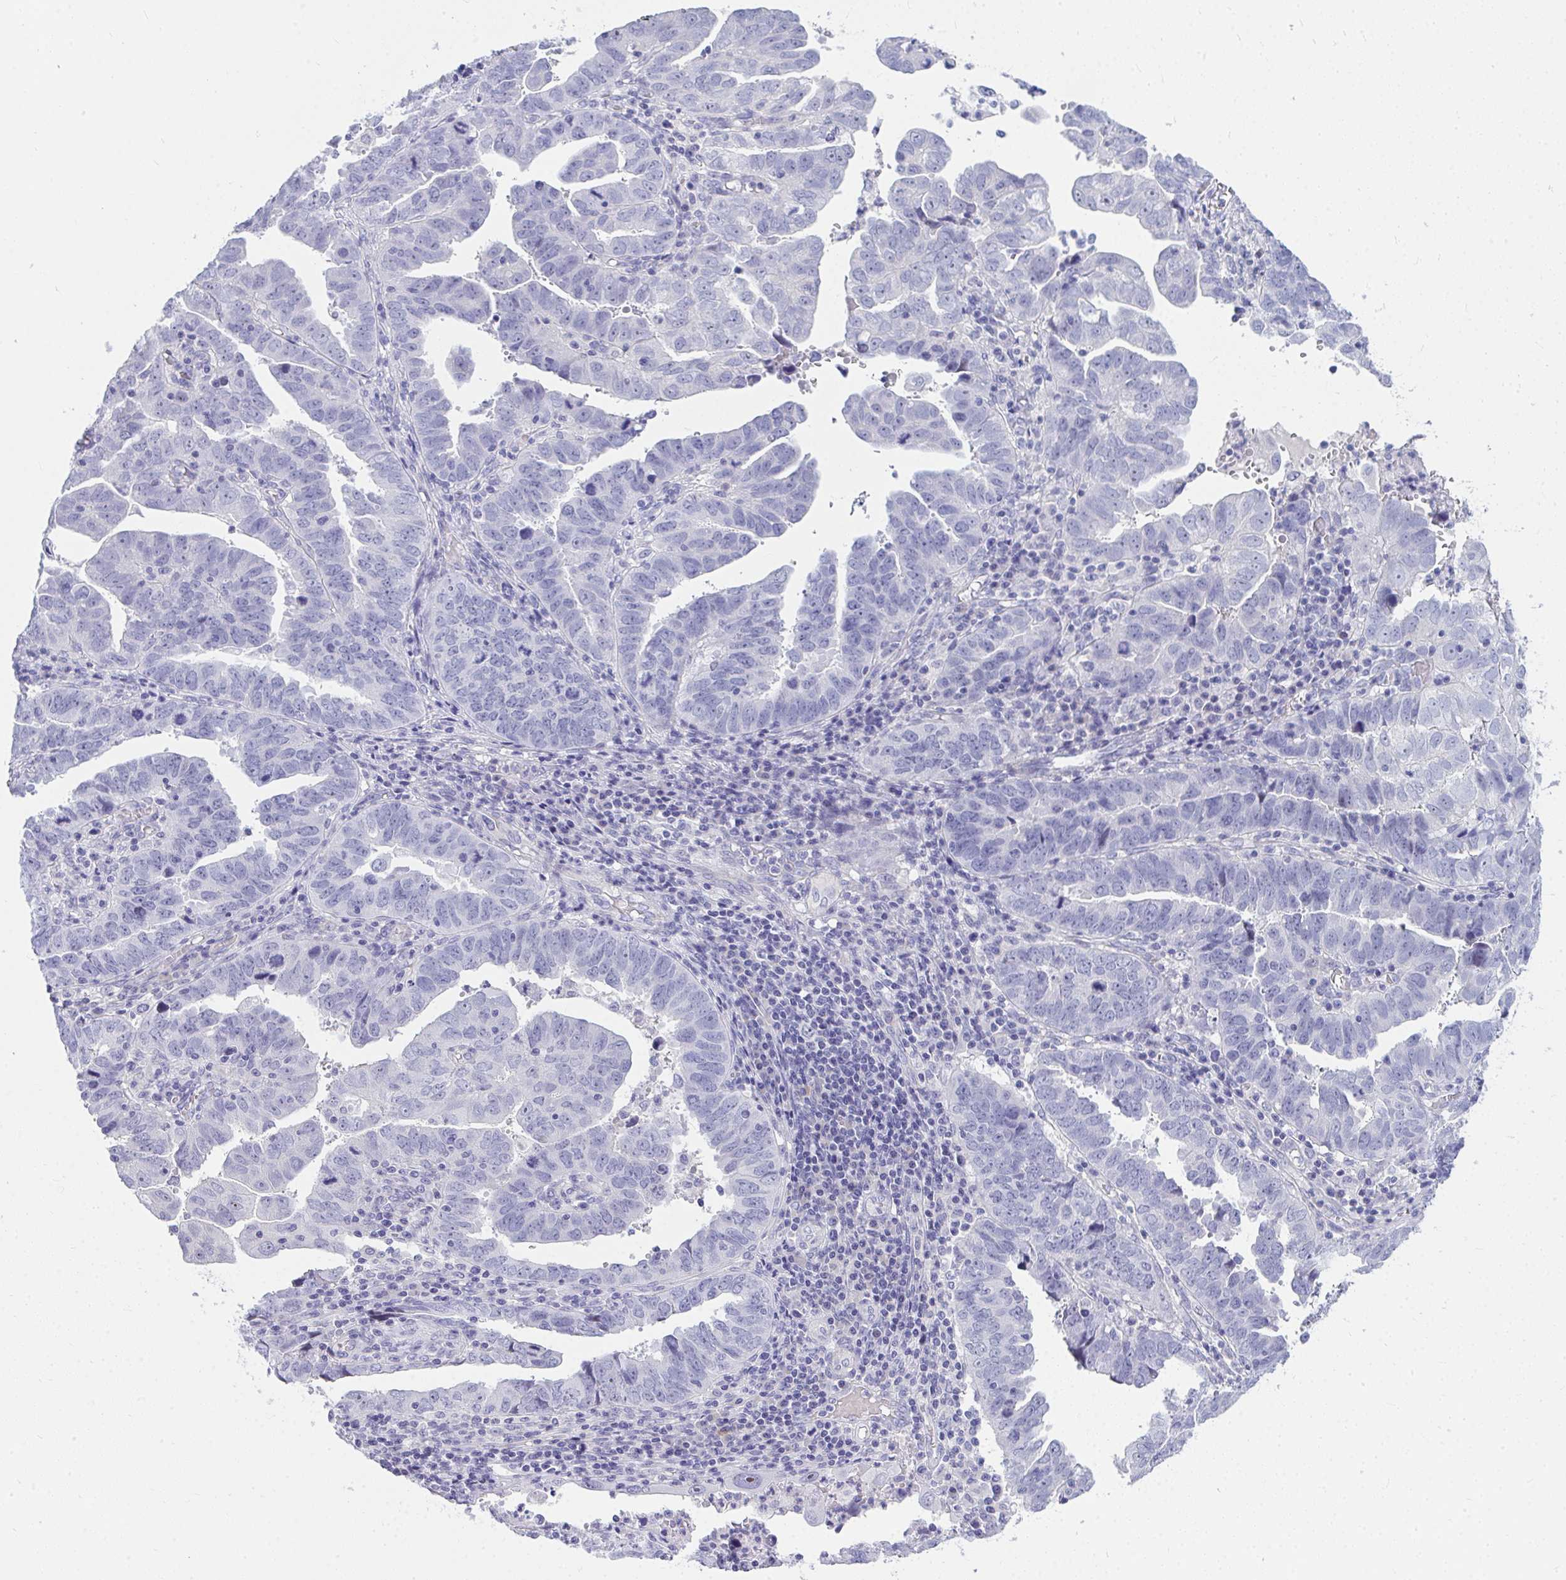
{"staining": {"intensity": "negative", "quantity": "none", "location": "none"}, "tissue": "endometrial cancer", "cell_type": "Tumor cells", "image_type": "cancer", "snomed": [{"axis": "morphology", "description": "Adenocarcinoma, NOS"}, {"axis": "topography", "description": "Uterus"}], "caption": "Tumor cells show no significant positivity in endometrial cancer (adenocarcinoma).", "gene": "LRRC36", "patient": {"sex": "female", "age": 62}}